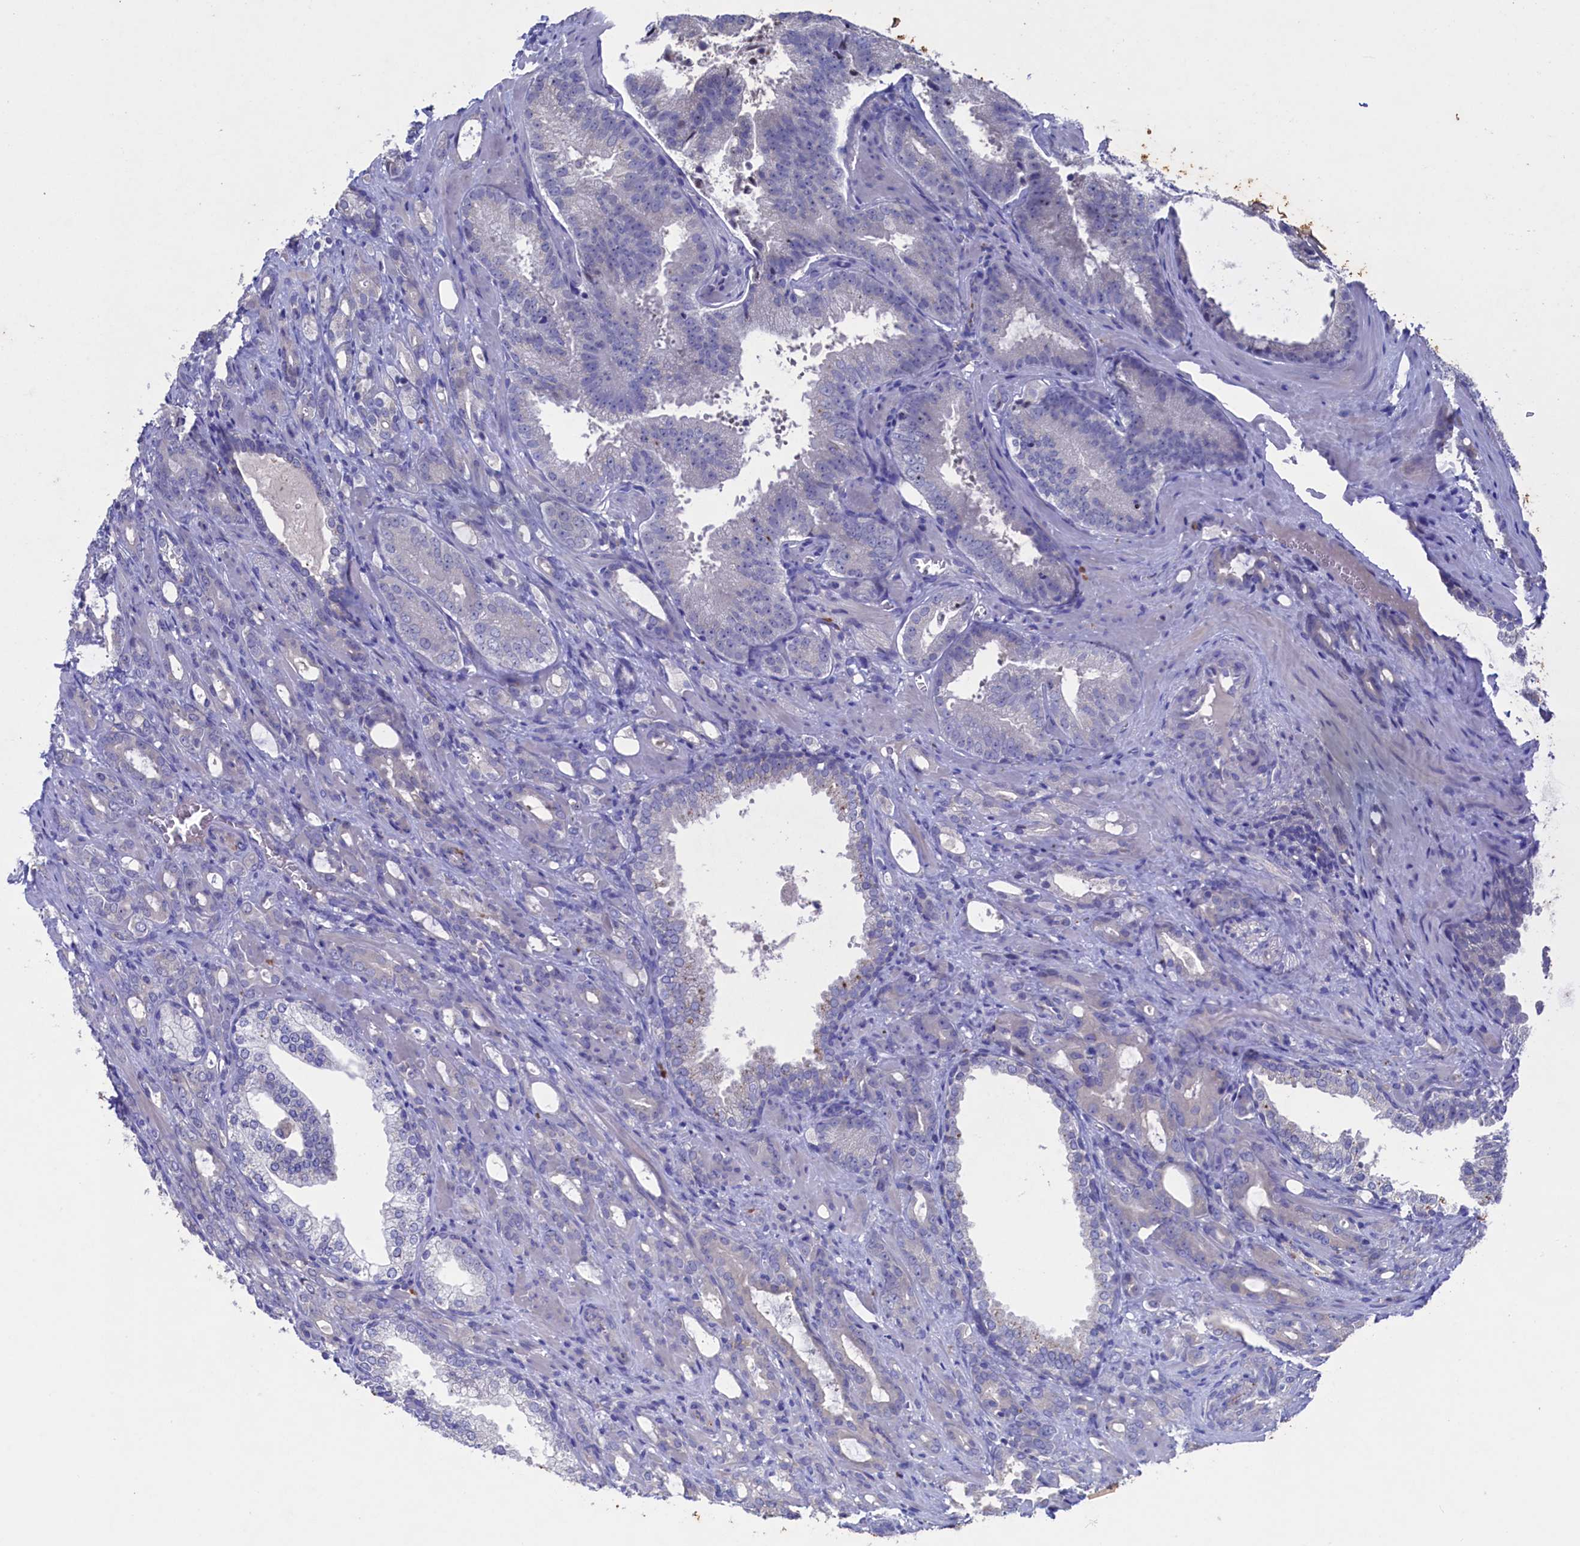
{"staining": {"intensity": "negative", "quantity": "none", "location": "none"}, "tissue": "prostate cancer", "cell_type": "Tumor cells", "image_type": "cancer", "snomed": [{"axis": "morphology", "description": "Adenocarcinoma, High grade"}, {"axis": "topography", "description": "Prostate"}], "caption": "Tumor cells are negative for brown protein staining in prostate cancer (high-grade adenocarcinoma).", "gene": "CBLIF", "patient": {"sex": "male", "age": 72}}